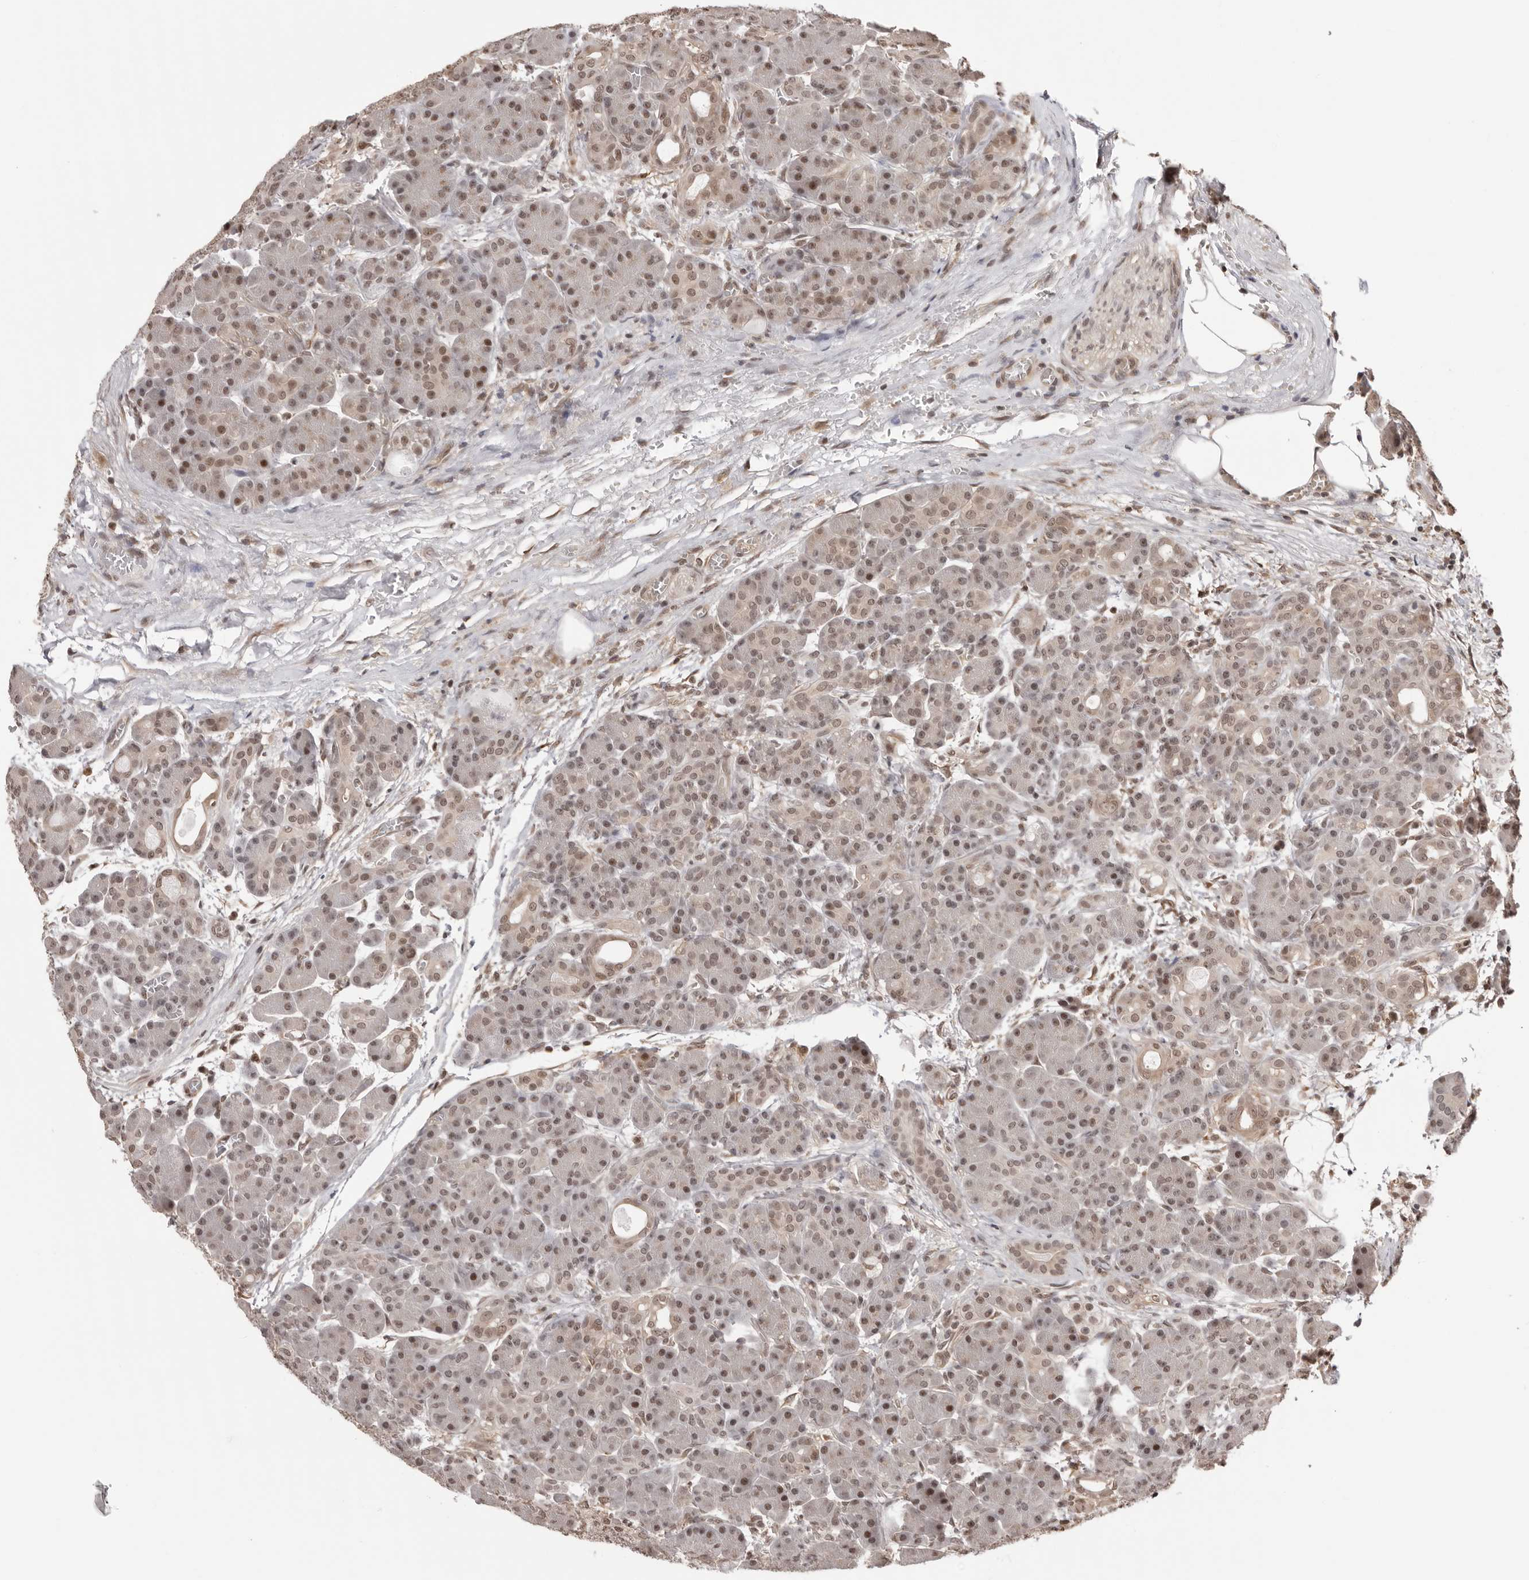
{"staining": {"intensity": "moderate", "quantity": ">75%", "location": "nuclear"}, "tissue": "pancreas", "cell_type": "Exocrine glandular cells", "image_type": "normal", "snomed": [{"axis": "morphology", "description": "Normal tissue, NOS"}, {"axis": "topography", "description": "Pancreas"}], "caption": "Benign pancreas demonstrates moderate nuclear expression in approximately >75% of exocrine glandular cells, visualized by immunohistochemistry.", "gene": "SDE2", "patient": {"sex": "male", "age": 63}}